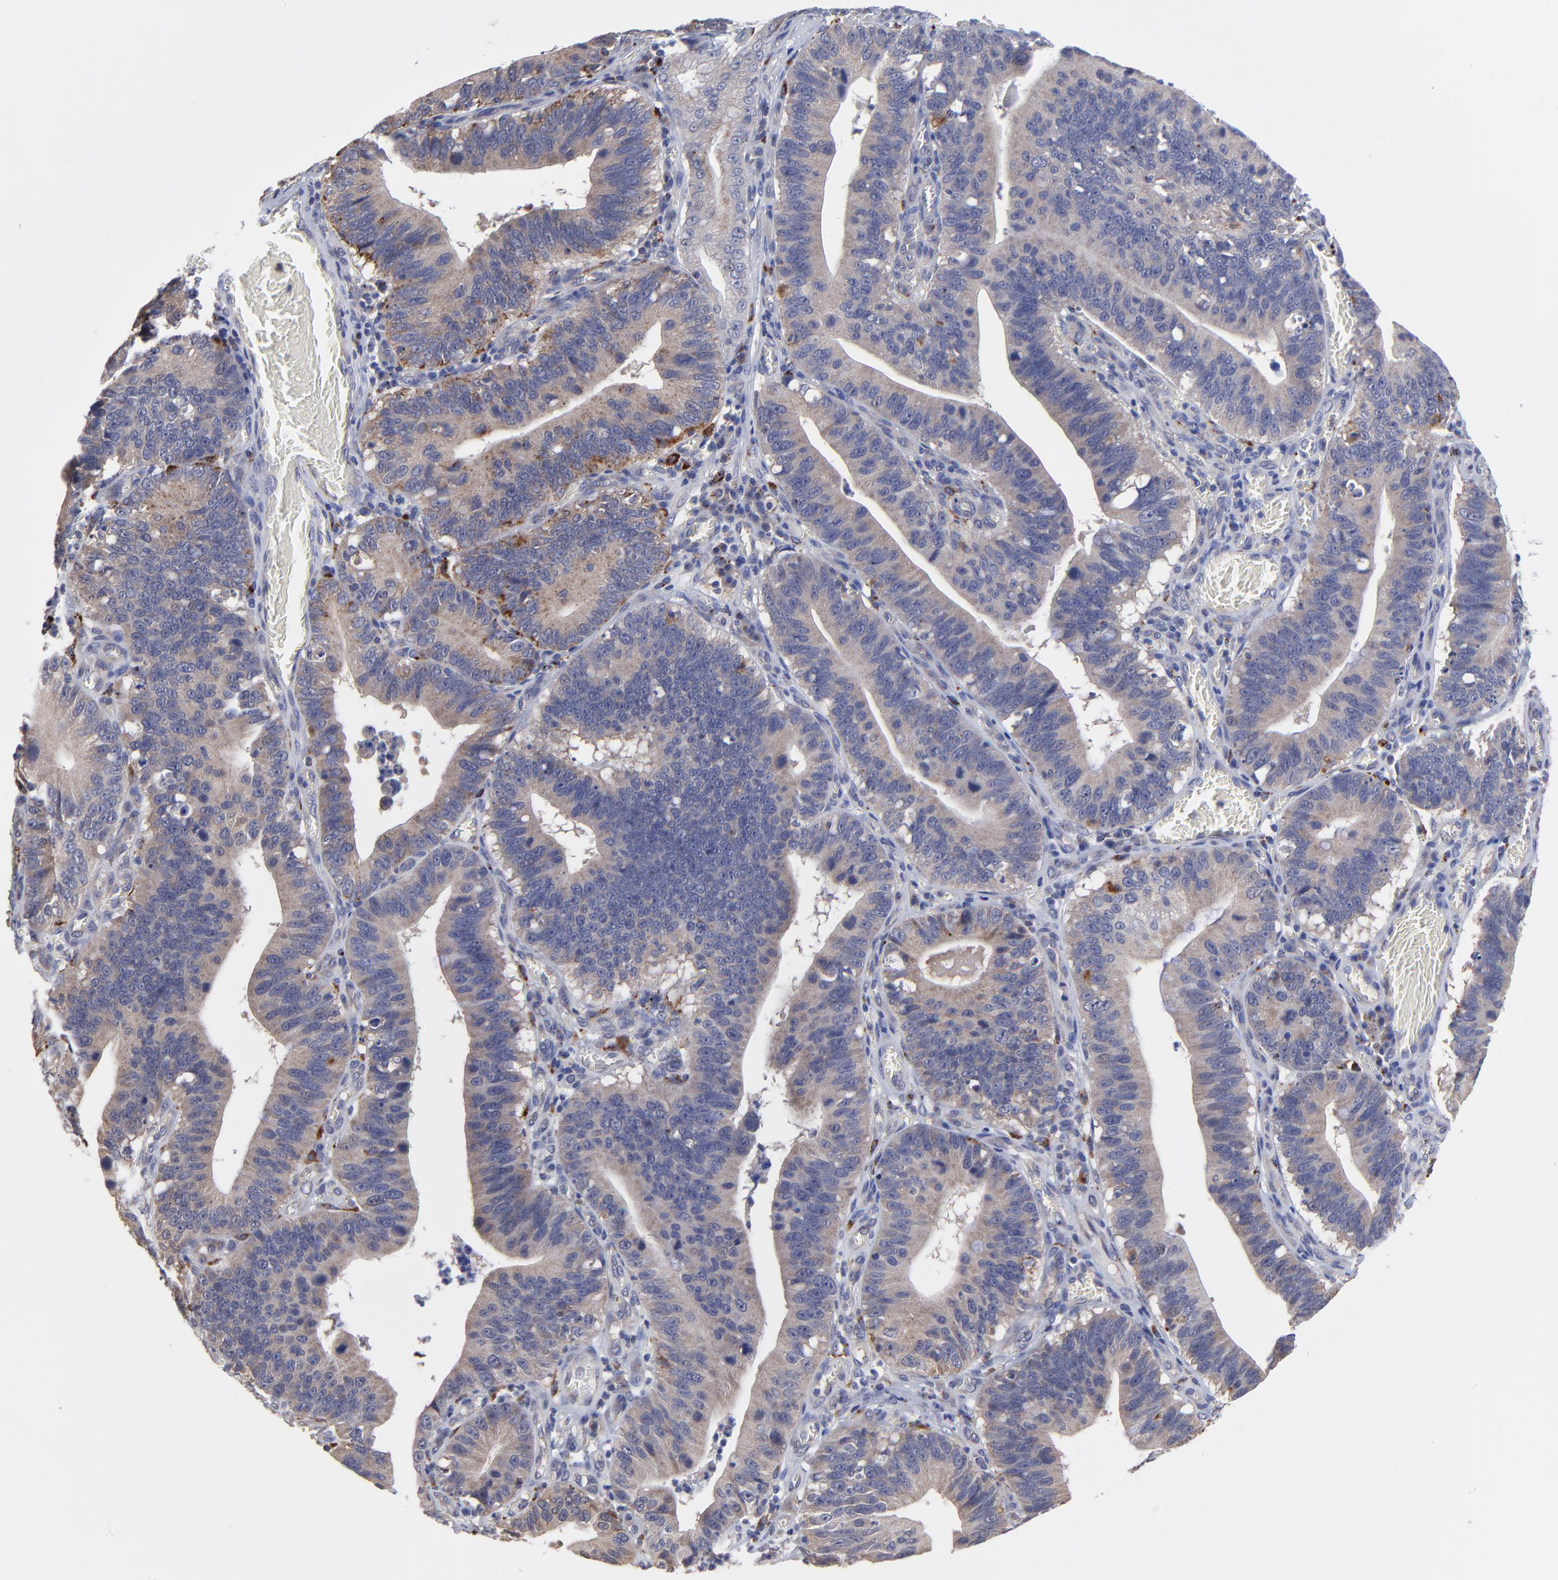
{"staining": {"intensity": "weak", "quantity": "25%-75%", "location": "cytoplasmic/membranous"}, "tissue": "stomach cancer", "cell_type": "Tumor cells", "image_type": "cancer", "snomed": [{"axis": "morphology", "description": "Adenocarcinoma, NOS"}, {"axis": "topography", "description": "Stomach"}, {"axis": "topography", "description": "Gastric cardia"}], "caption": "Human stomach cancer stained for a protein (brown) exhibits weak cytoplasmic/membranous positive staining in about 25%-75% of tumor cells.", "gene": "PDE4B", "patient": {"sex": "male", "age": 59}}